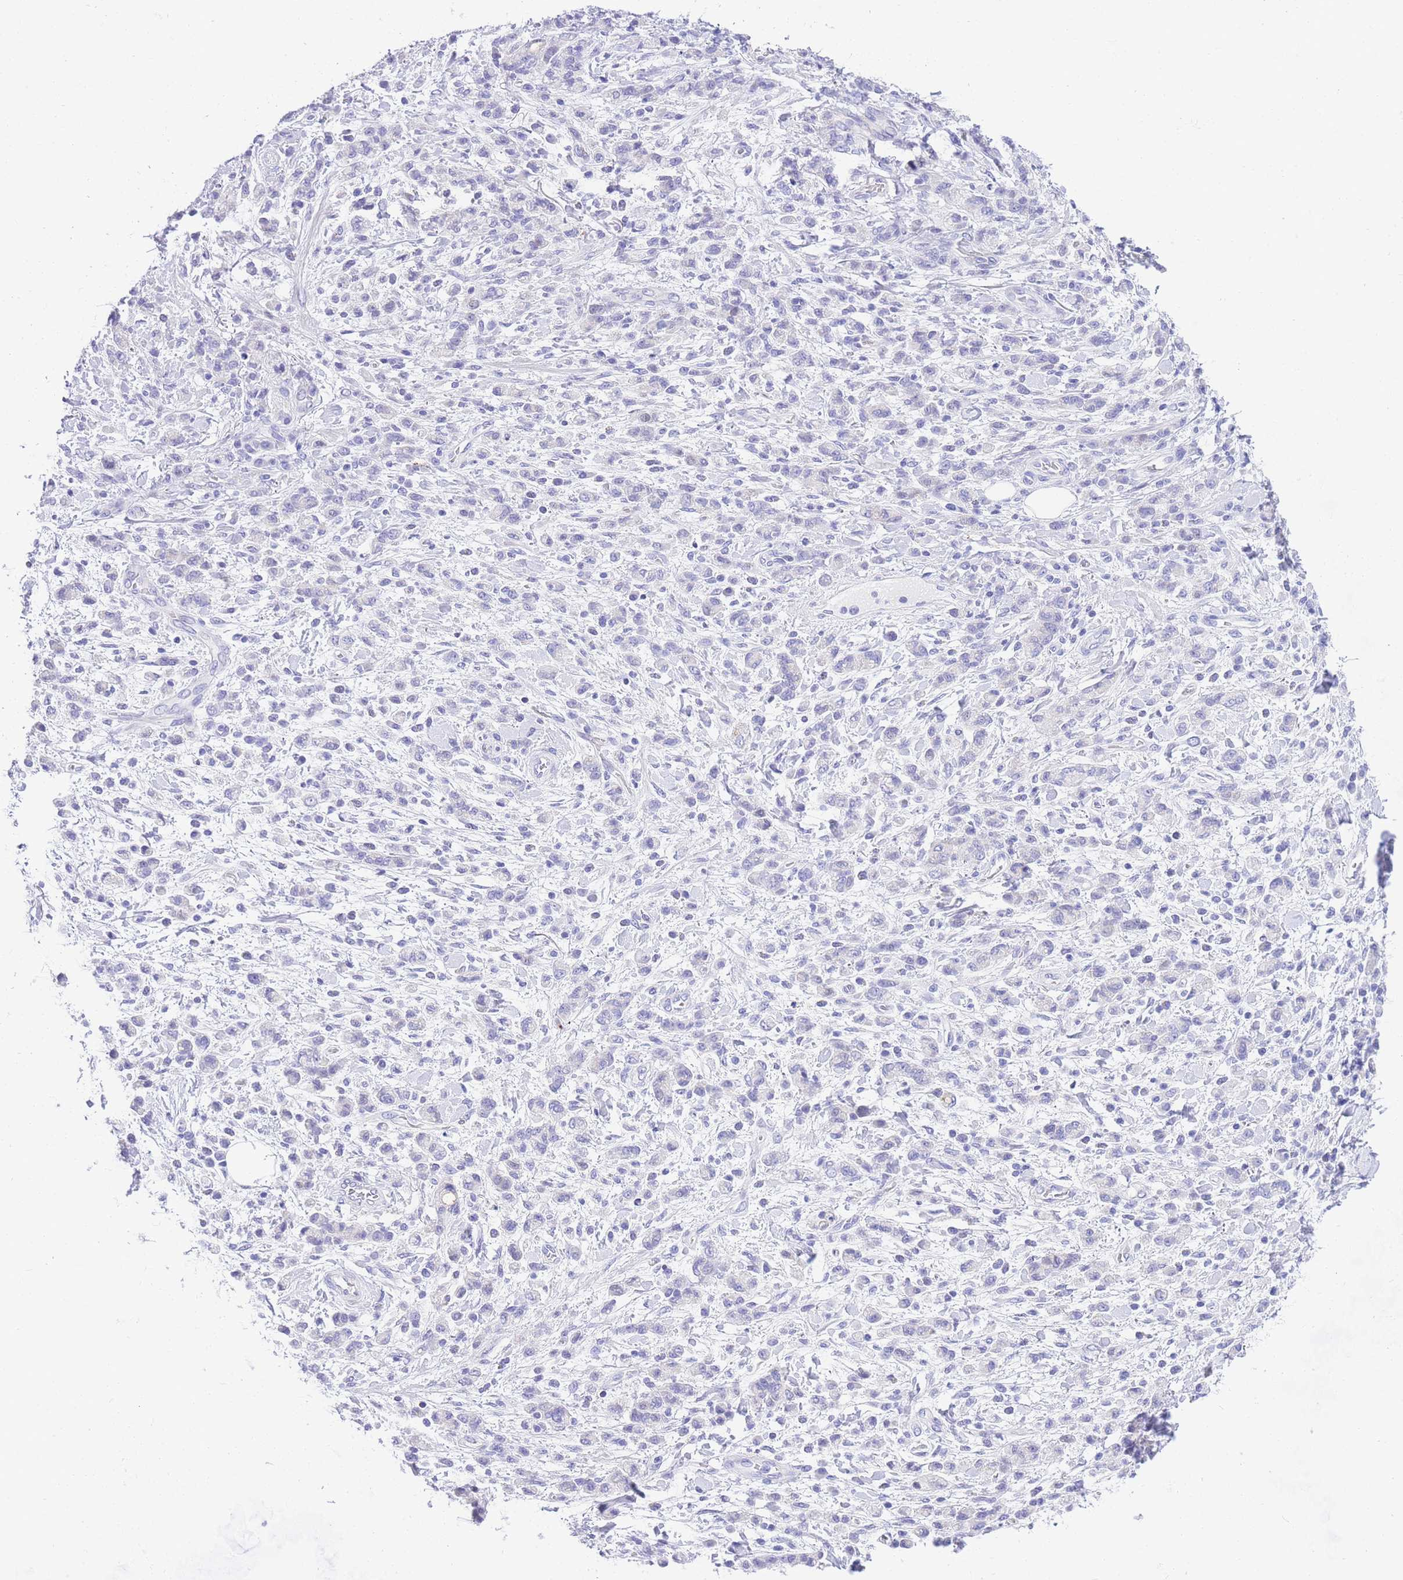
{"staining": {"intensity": "negative", "quantity": "none", "location": "none"}, "tissue": "stomach cancer", "cell_type": "Tumor cells", "image_type": "cancer", "snomed": [{"axis": "morphology", "description": "Adenocarcinoma, NOS"}, {"axis": "topography", "description": "Stomach"}], "caption": "The image exhibits no staining of tumor cells in stomach adenocarcinoma.", "gene": "TIFAB", "patient": {"sex": "male", "age": 77}}